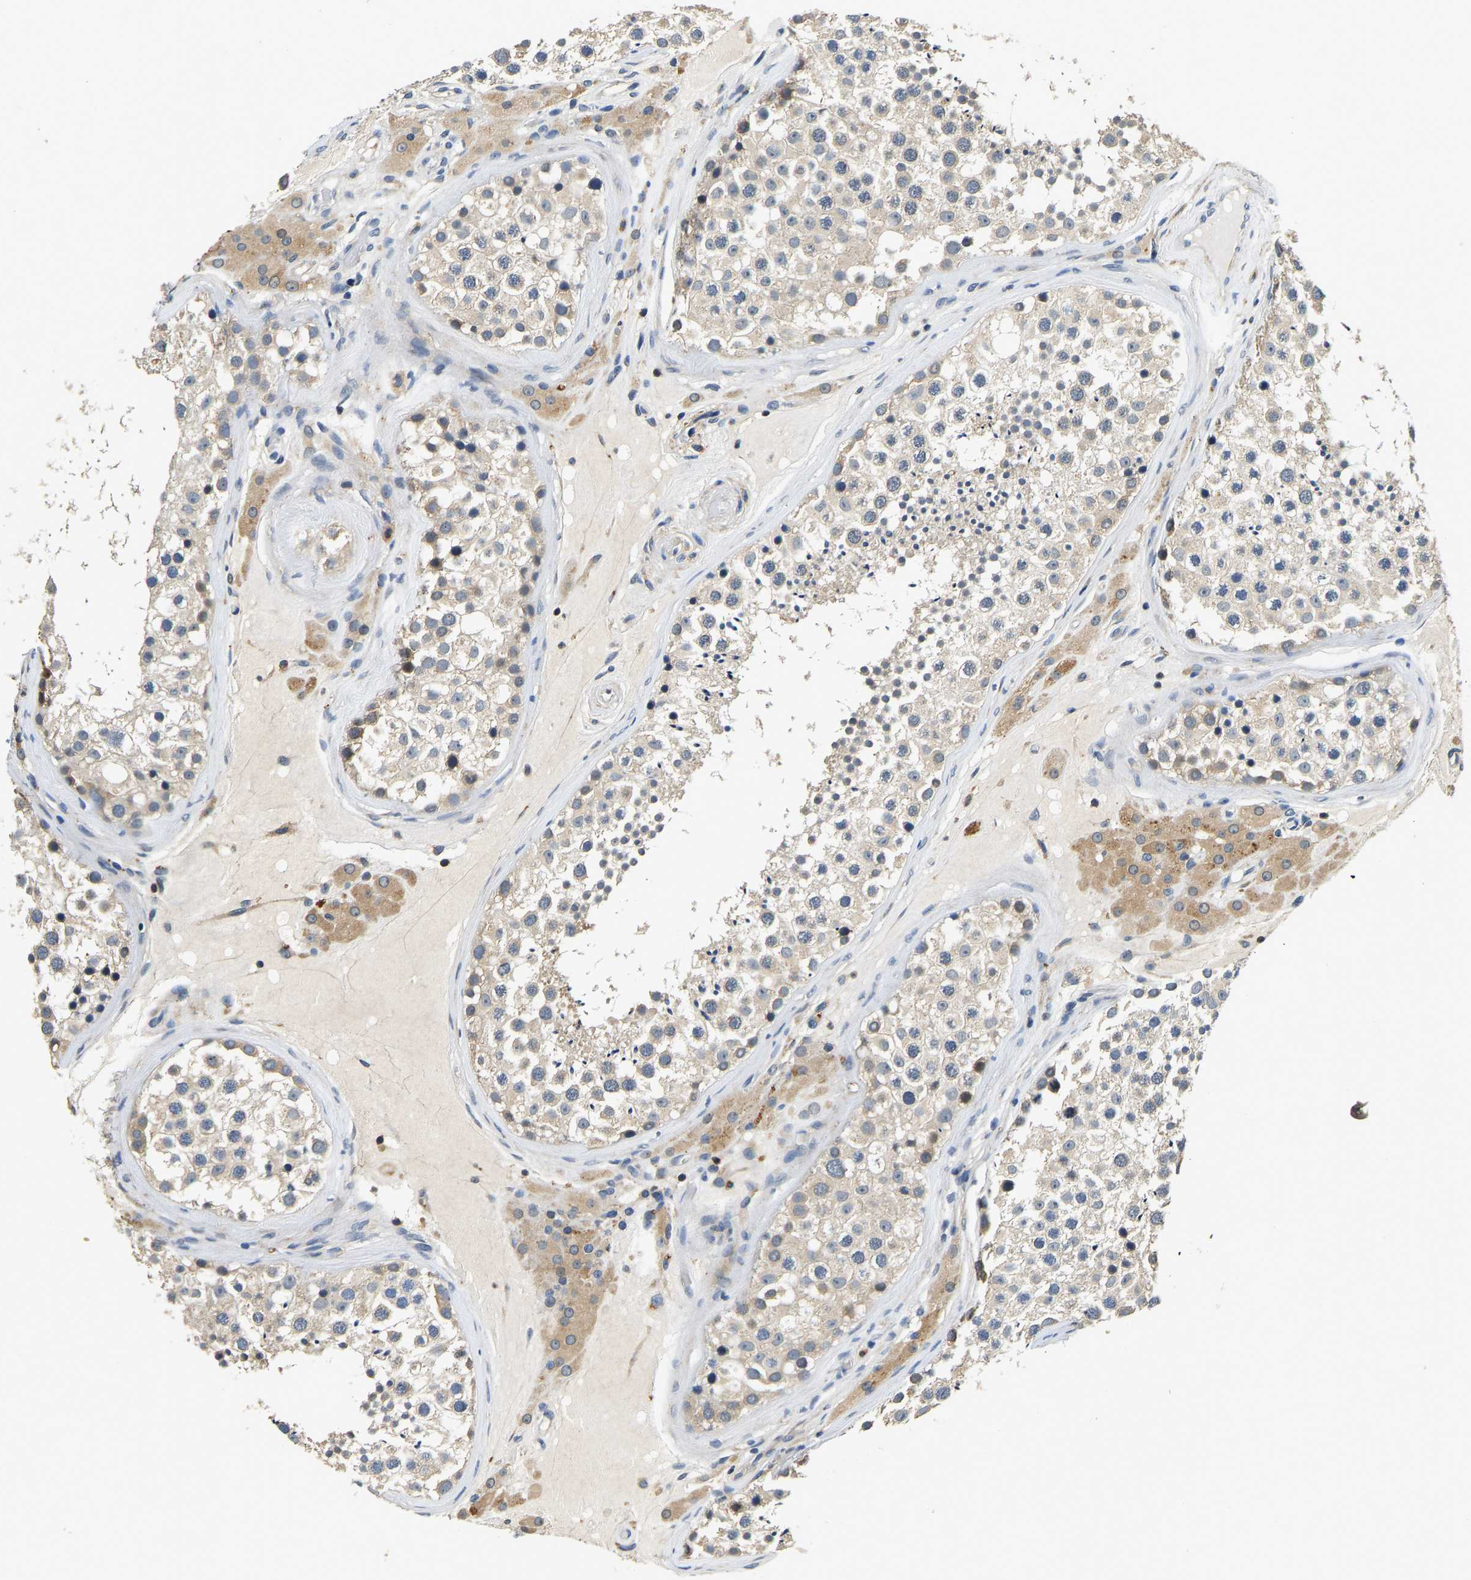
{"staining": {"intensity": "weak", "quantity": "<25%", "location": "cytoplasmic/membranous"}, "tissue": "testis", "cell_type": "Cells in seminiferous ducts", "image_type": "normal", "snomed": [{"axis": "morphology", "description": "Normal tissue, NOS"}, {"axis": "topography", "description": "Testis"}], "caption": "A high-resolution photomicrograph shows immunohistochemistry (IHC) staining of normal testis, which displays no significant positivity in cells in seminiferous ducts.", "gene": "RESF1", "patient": {"sex": "male", "age": 46}}